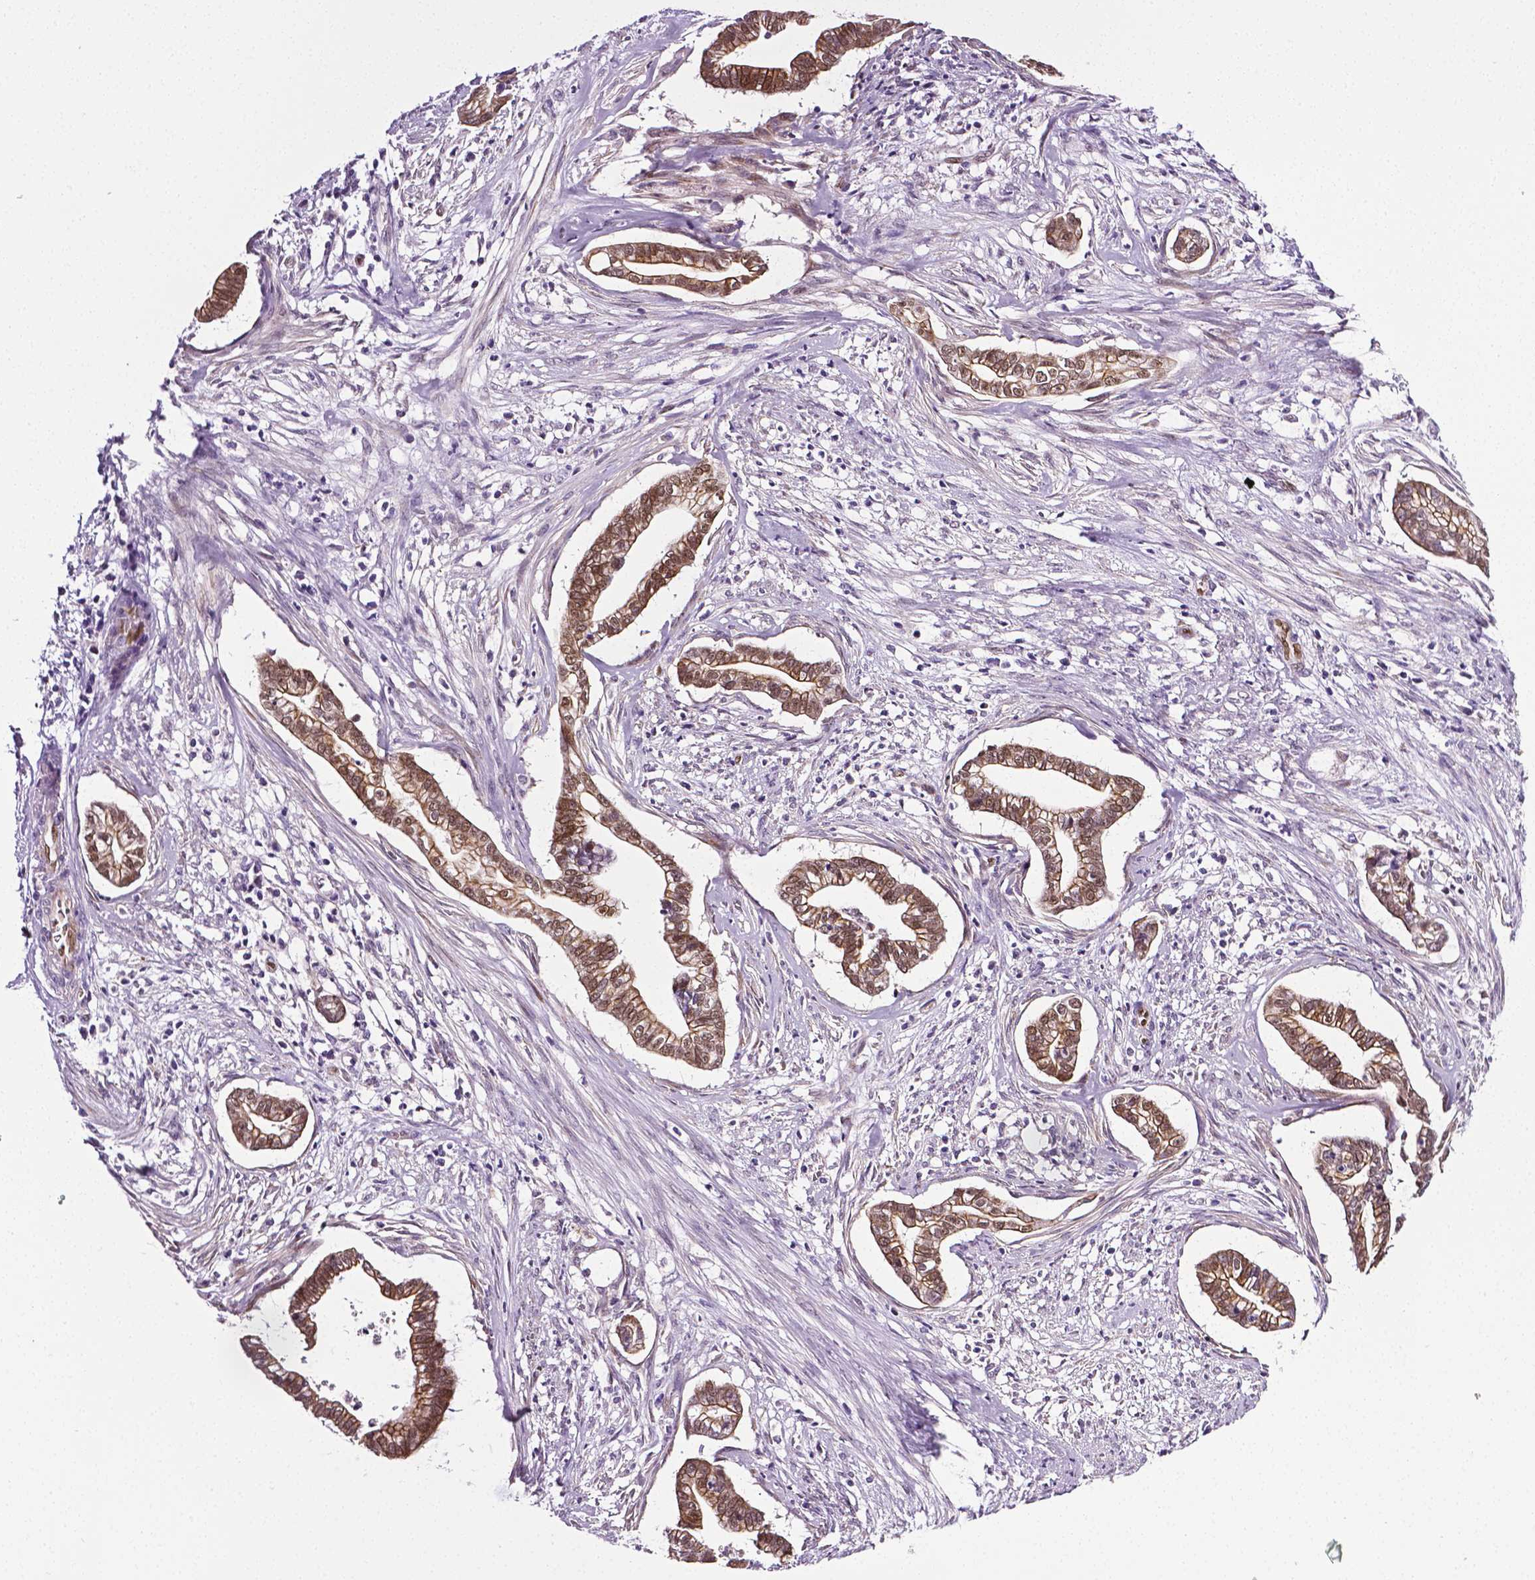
{"staining": {"intensity": "strong", "quantity": ">75%", "location": "cytoplasmic/membranous,nuclear"}, "tissue": "cervical cancer", "cell_type": "Tumor cells", "image_type": "cancer", "snomed": [{"axis": "morphology", "description": "Adenocarcinoma, NOS"}, {"axis": "topography", "description": "Cervix"}], "caption": "DAB (3,3'-diaminobenzidine) immunohistochemical staining of human cervical cancer (adenocarcinoma) exhibits strong cytoplasmic/membranous and nuclear protein staining in about >75% of tumor cells.", "gene": "PTGER3", "patient": {"sex": "female", "age": 62}}